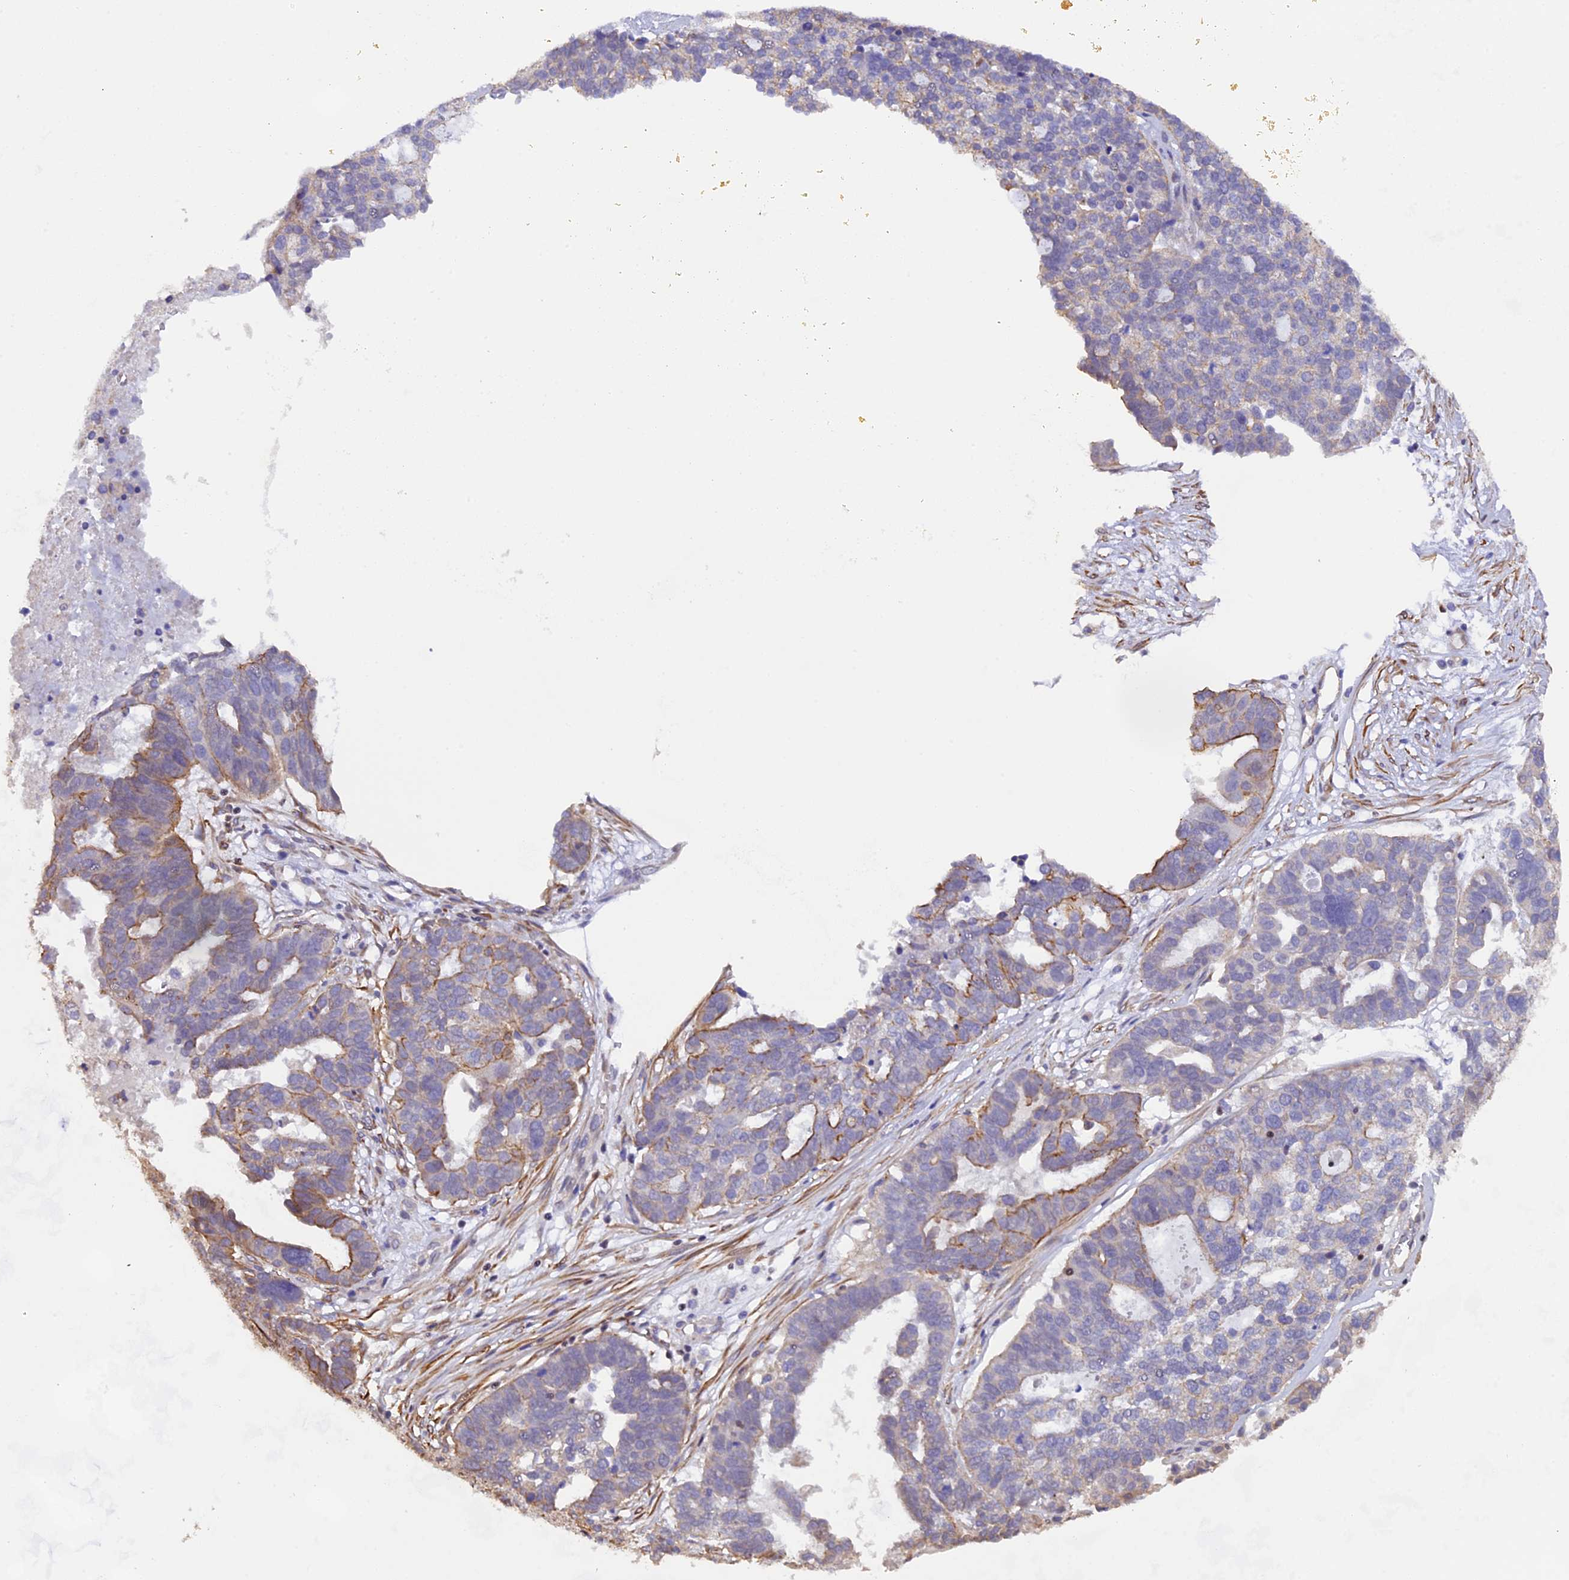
{"staining": {"intensity": "moderate", "quantity": "<25%", "location": "cytoplasmic/membranous"}, "tissue": "ovarian cancer", "cell_type": "Tumor cells", "image_type": "cancer", "snomed": [{"axis": "morphology", "description": "Cystadenocarcinoma, serous, NOS"}, {"axis": "topography", "description": "Ovary"}], "caption": "Serous cystadenocarcinoma (ovarian) stained for a protein (brown) shows moderate cytoplasmic/membranous positive positivity in about <25% of tumor cells.", "gene": "SP4", "patient": {"sex": "female", "age": 59}}